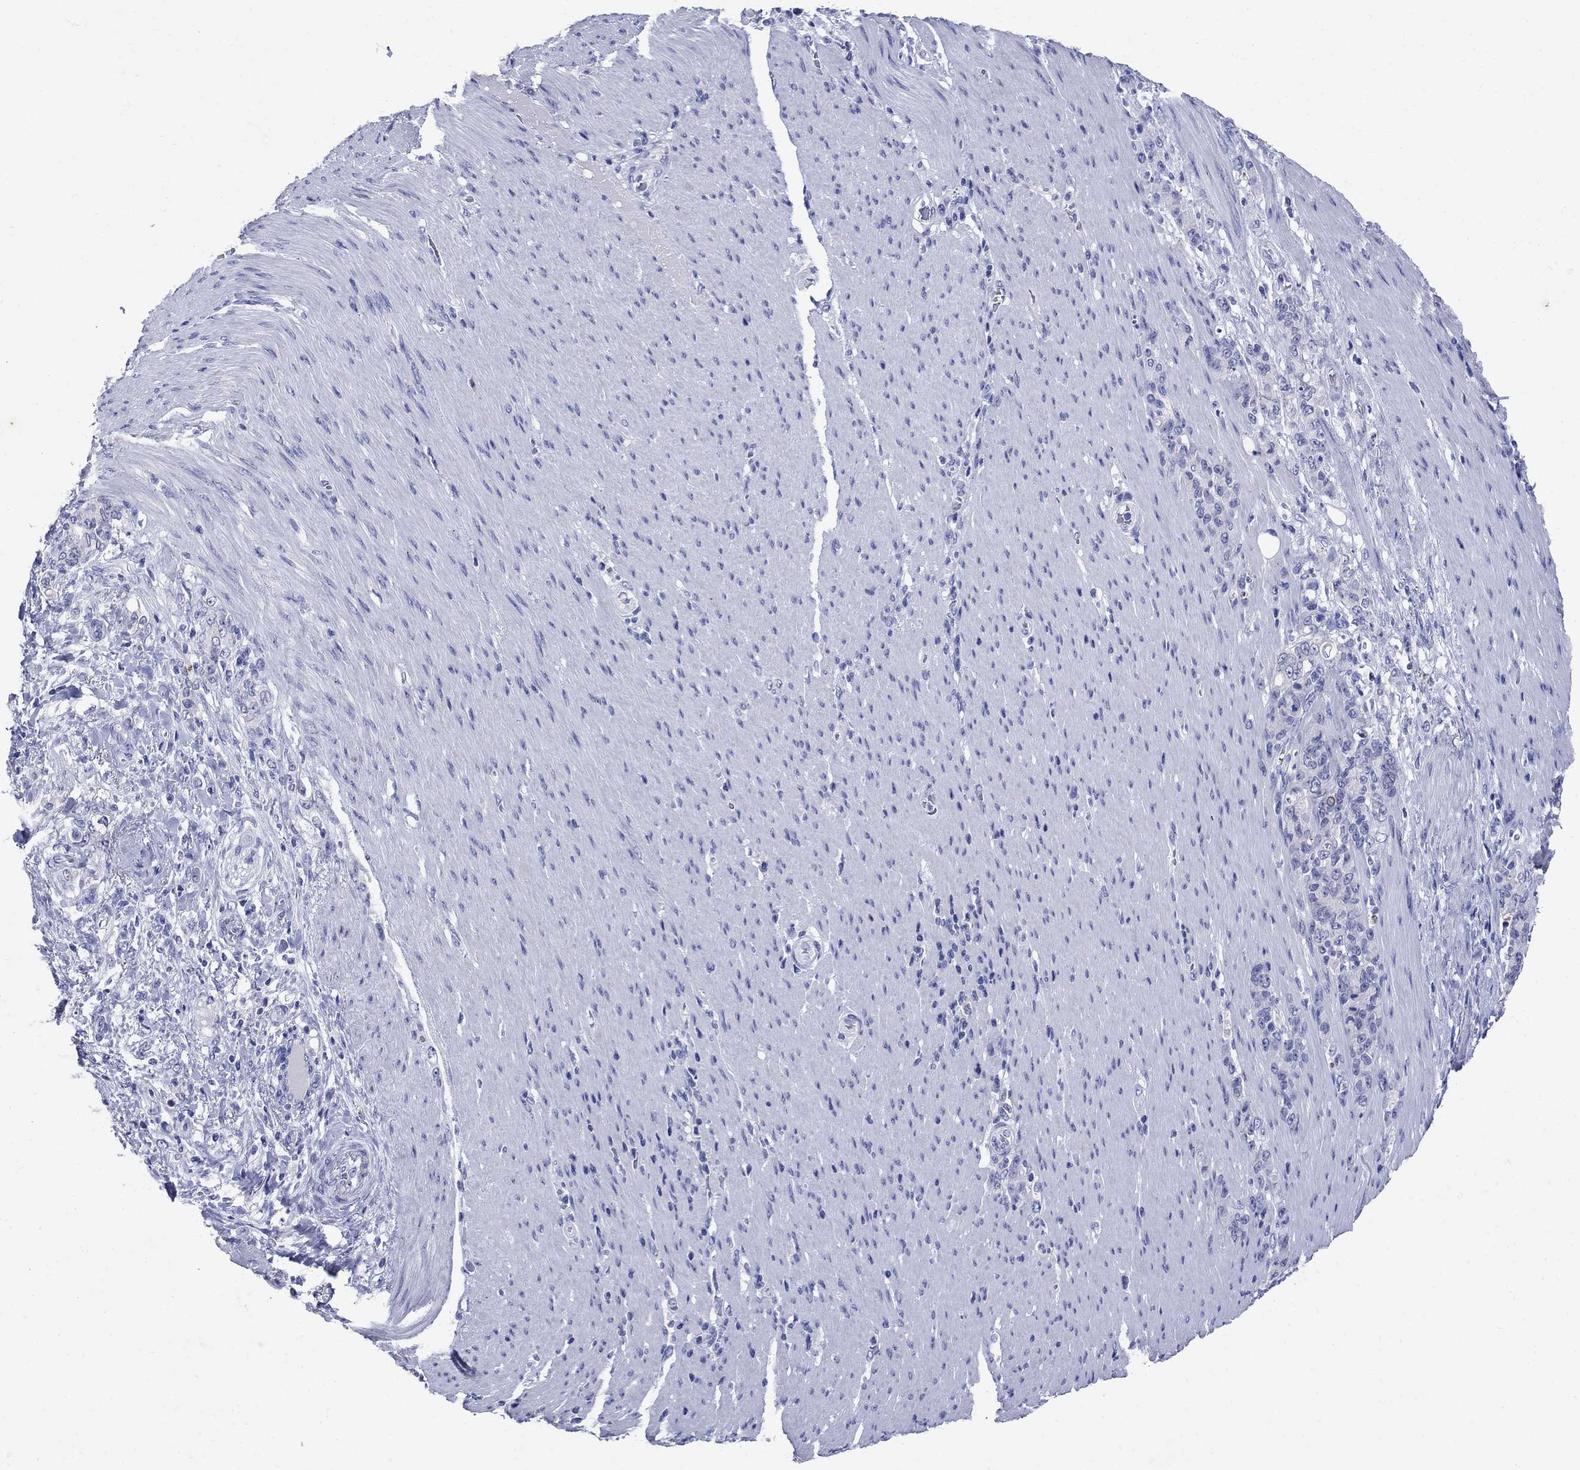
{"staining": {"intensity": "negative", "quantity": "none", "location": "none"}, "tissue": "stomach cancer", "cell_type": "Tumor cells", "image_type": "cancer", "snomed": [{"axis": "morphology", "description": "Normal tissue, NOS"}, {"axis": "morphology", "description": "Adenocarcinoma, NOS"}, {"axis": "topography", "description": "Stomach"}], "caption": "Immunohistochemistry (IHC) of stomach adenocarcinoma shows no expression in tumor cells.", "gene": "CD1A", "patient": {"sex": "female", "age": 79}}